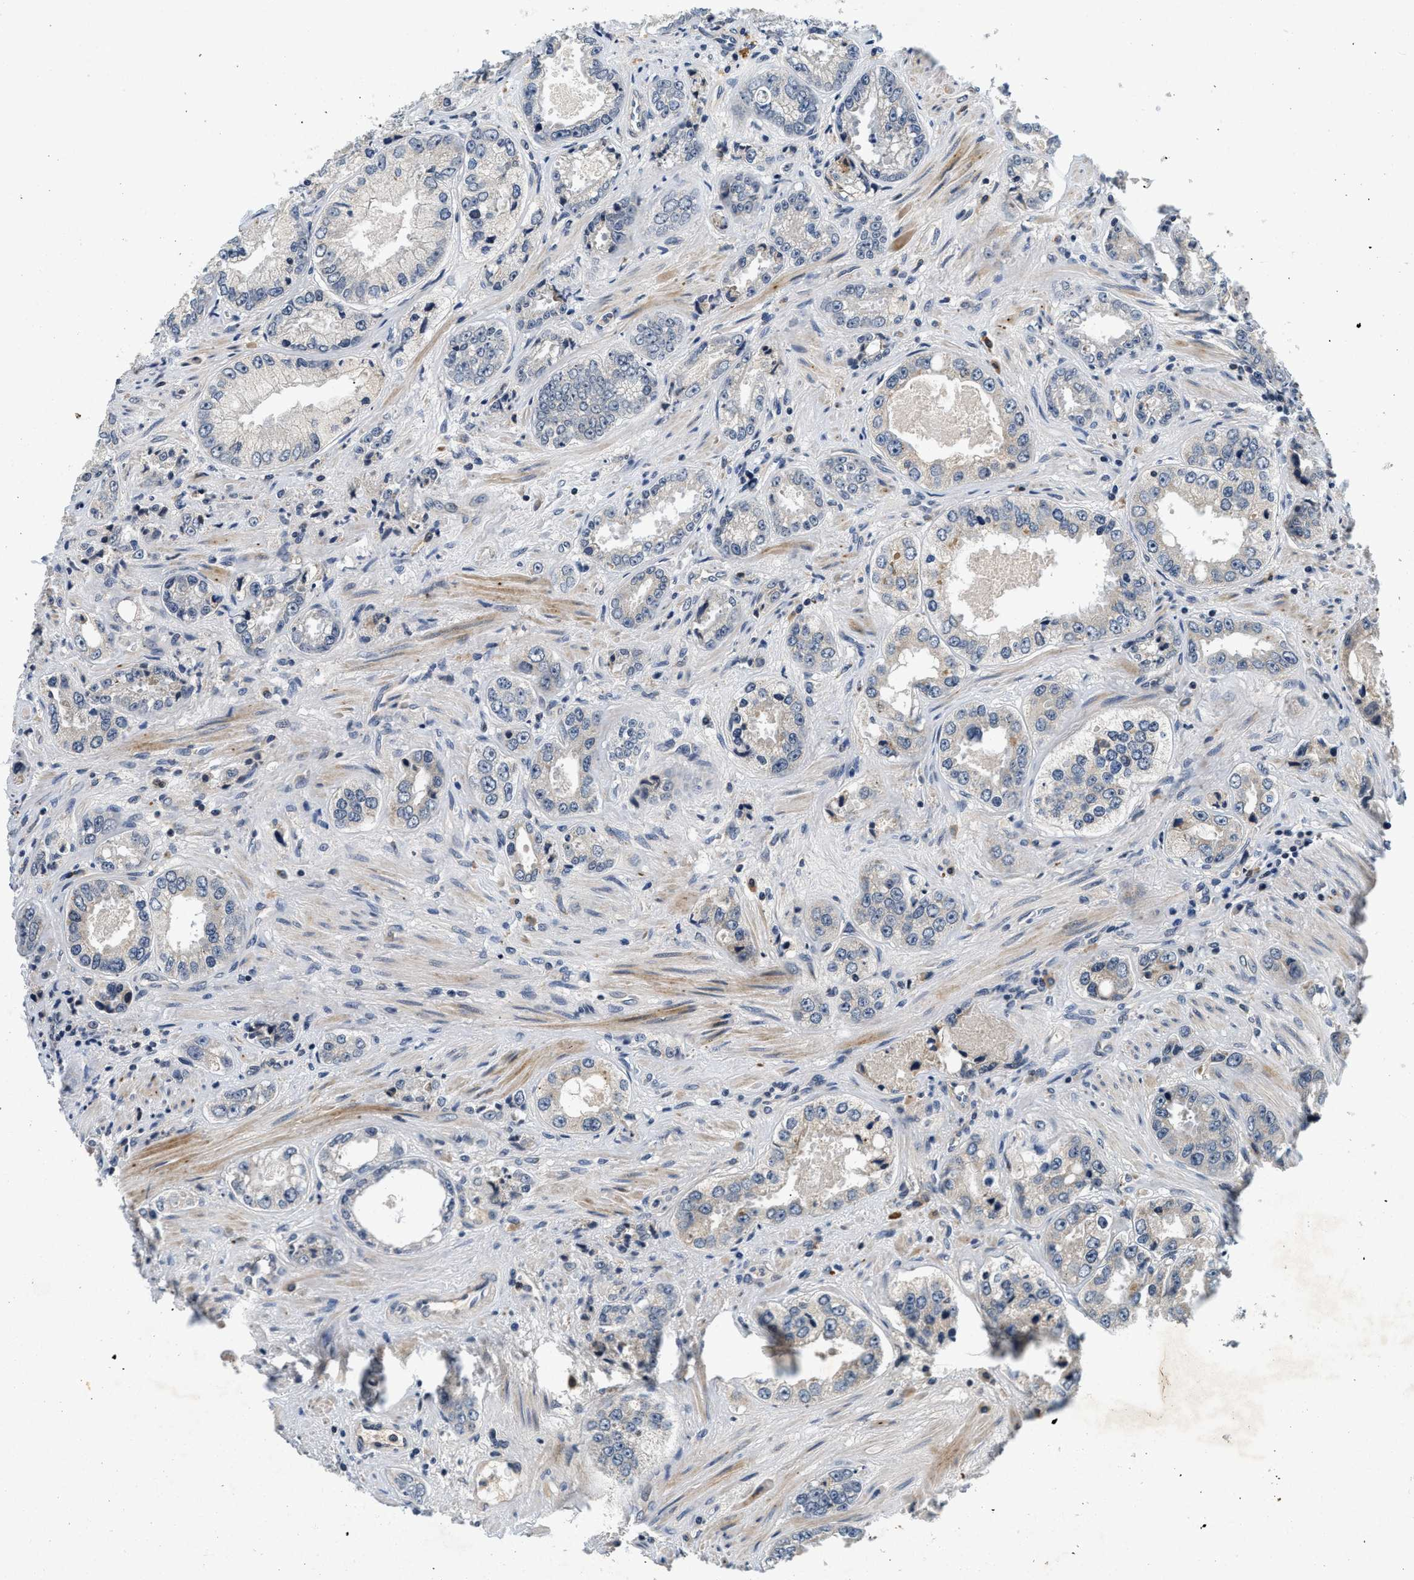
{"staining": {"intensity": "negative", "quantity": "none", "location": "none"}, "tissue": "prostate cancer", "cell_type": "Tumor cells", "image_type": "cancer", "snomed": [{"axis": "morphology", "description": "Adenocarcinoma, High grade"}, {"axis": "topography", "description": "Prostate"}], "caption": "Tumor cells are negative for brown protein staining in high-grade adenocarcinoma (prostate).", "gene": "PDP1", "patient": {"sex": "male", "age": 61}}